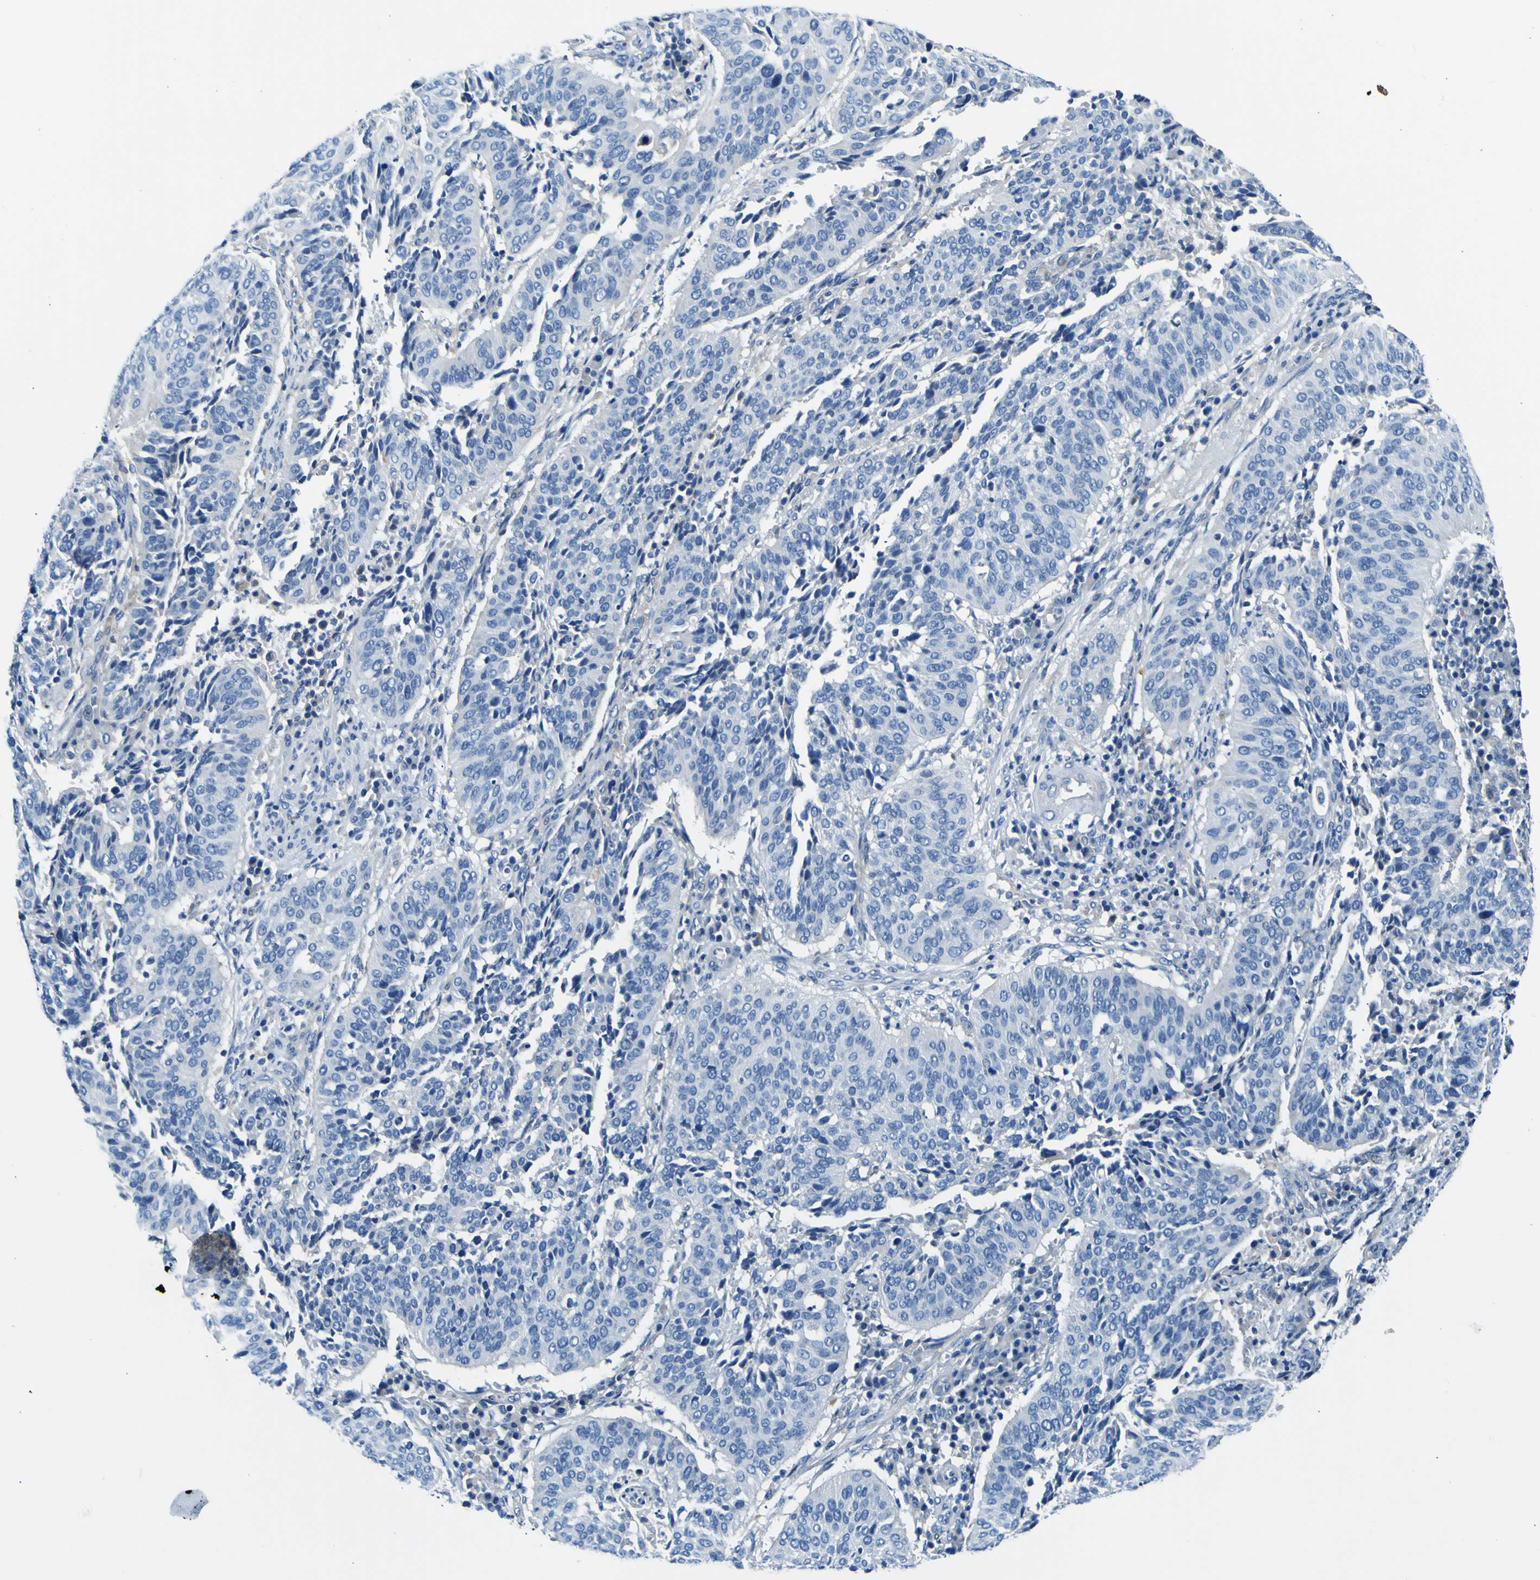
{"staining": {"intensity": "negative", "quantity": "none", "location": "none"}, "tissue": "cervical cancer", "cell_type": "Tumor cells", "image_type": "cancer", "snomed": [{"axis": "morphology", "description": "Normal tissue, NOS"}, {"axis": "morphology", "description": "Squamous cell carcinoma, NOS"}, {"axis": "topography", "description": "Cervix"}], "caption": "Tumor cells are negative for brown protein staining in cervical cancer (squamous cell carcinoma). (DAB immunohistochemistry (IHC) visualized using brightfield microscopy, high magnification).", "gene": "ADGRA2", "patient": {"sex": "female", "age": 39}}